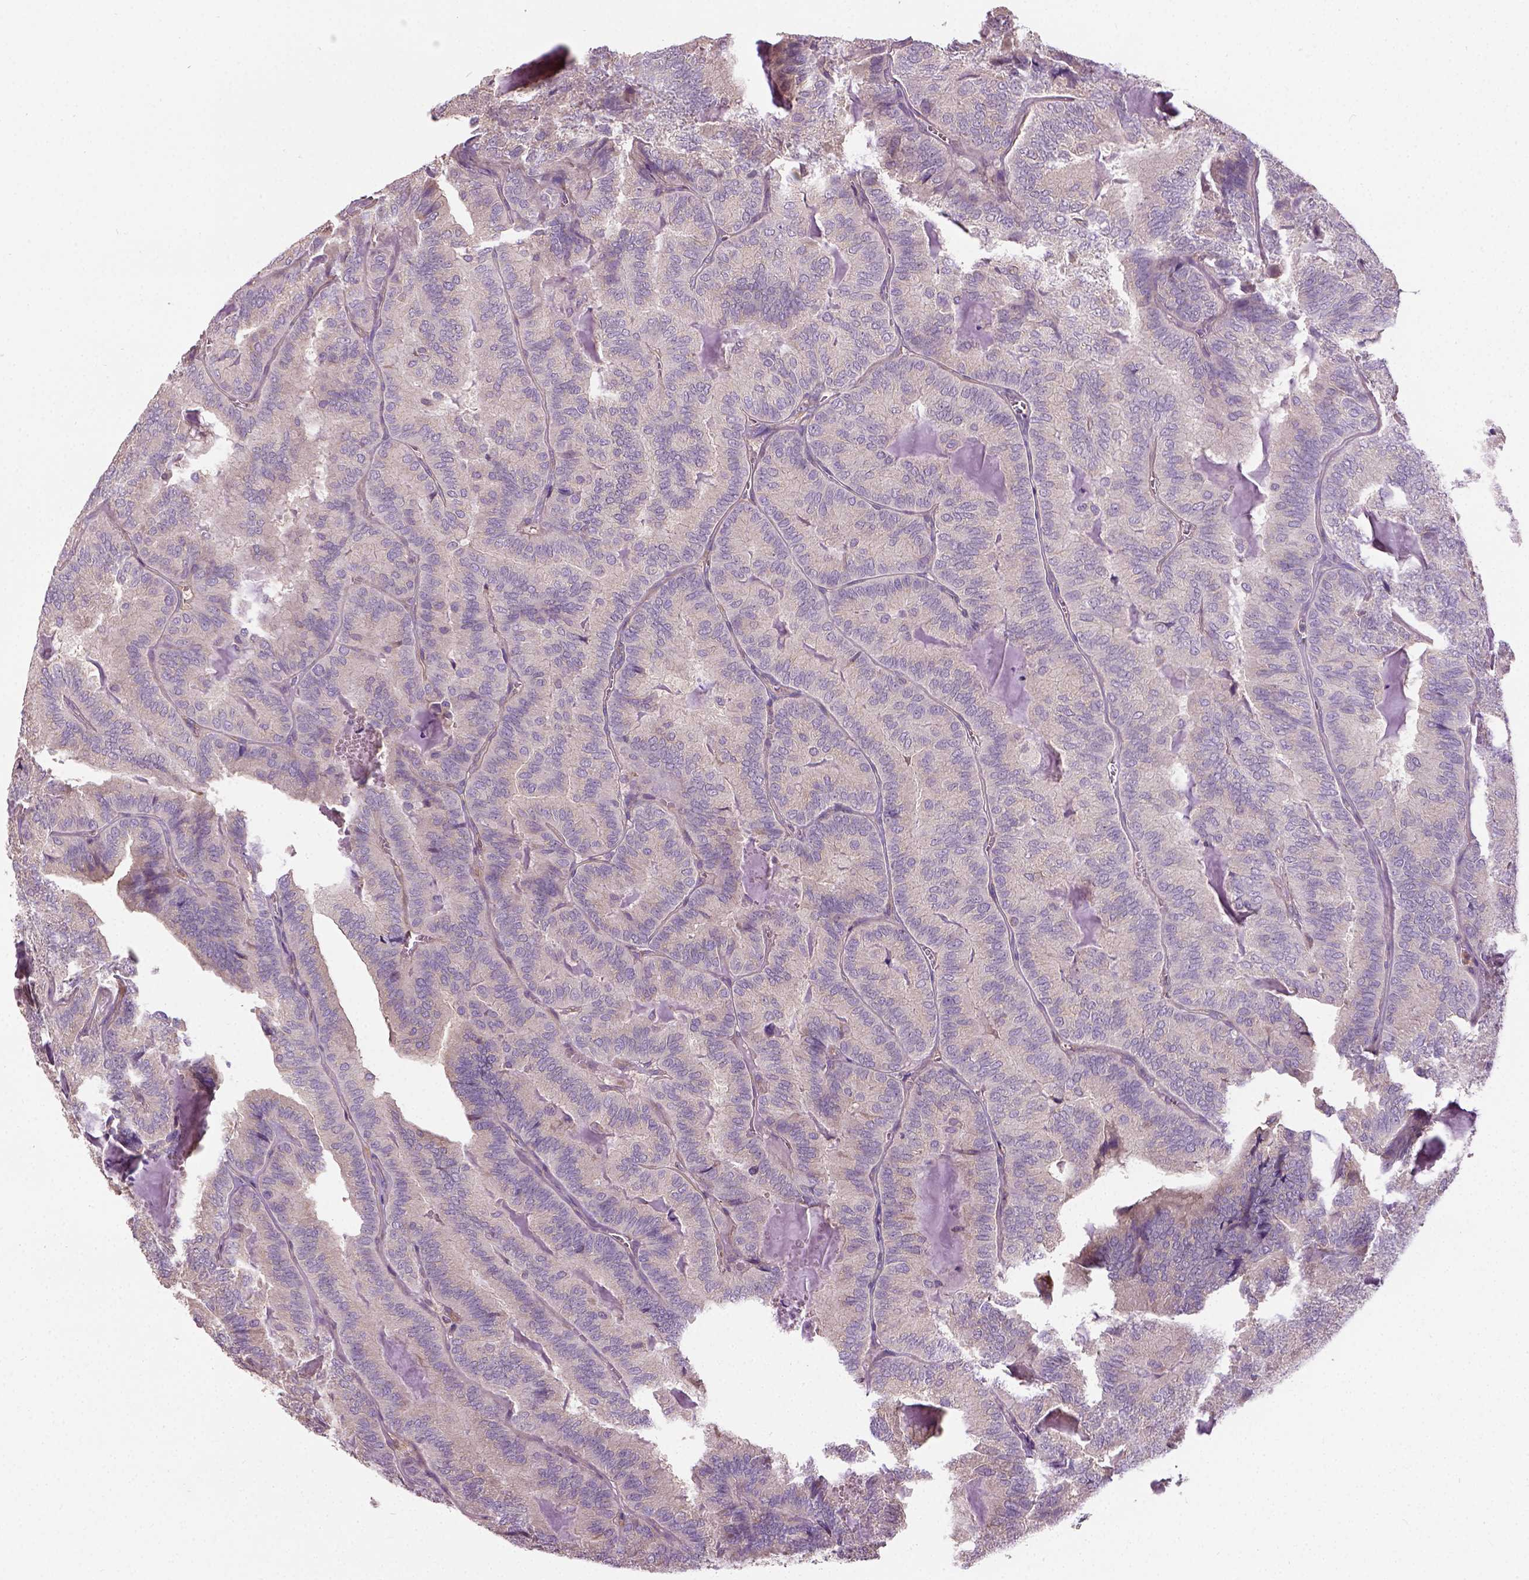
{"staining": {"intensity": "weak", "quantity": "25%-75%", "location": "cytoplasmic/membranous"}, "tissue": "thyroid cancer", "cell_type": "Tumor cells", "image_type": "cancer", "snomed": [{"axis": "morphology", "description": "Papillary adenocarcinoma, NOS"}, {"axis": "topography", "description": "Thyroid gland"}], "caption": "IHC (DAB (3,3'-diaminobenzidine)) staining of thyroid papillary adenocarcinoma demonstrates weak cytoplasmic/membranous protein staining in approximately 25%-75% of tumor cells. (DAB (3,3'-diaminobenzidine) = brown stain, brightfield microscopy at high magnification).", "gene": "CRACR2A", "patient": {"sex": "female", "age": 75}}